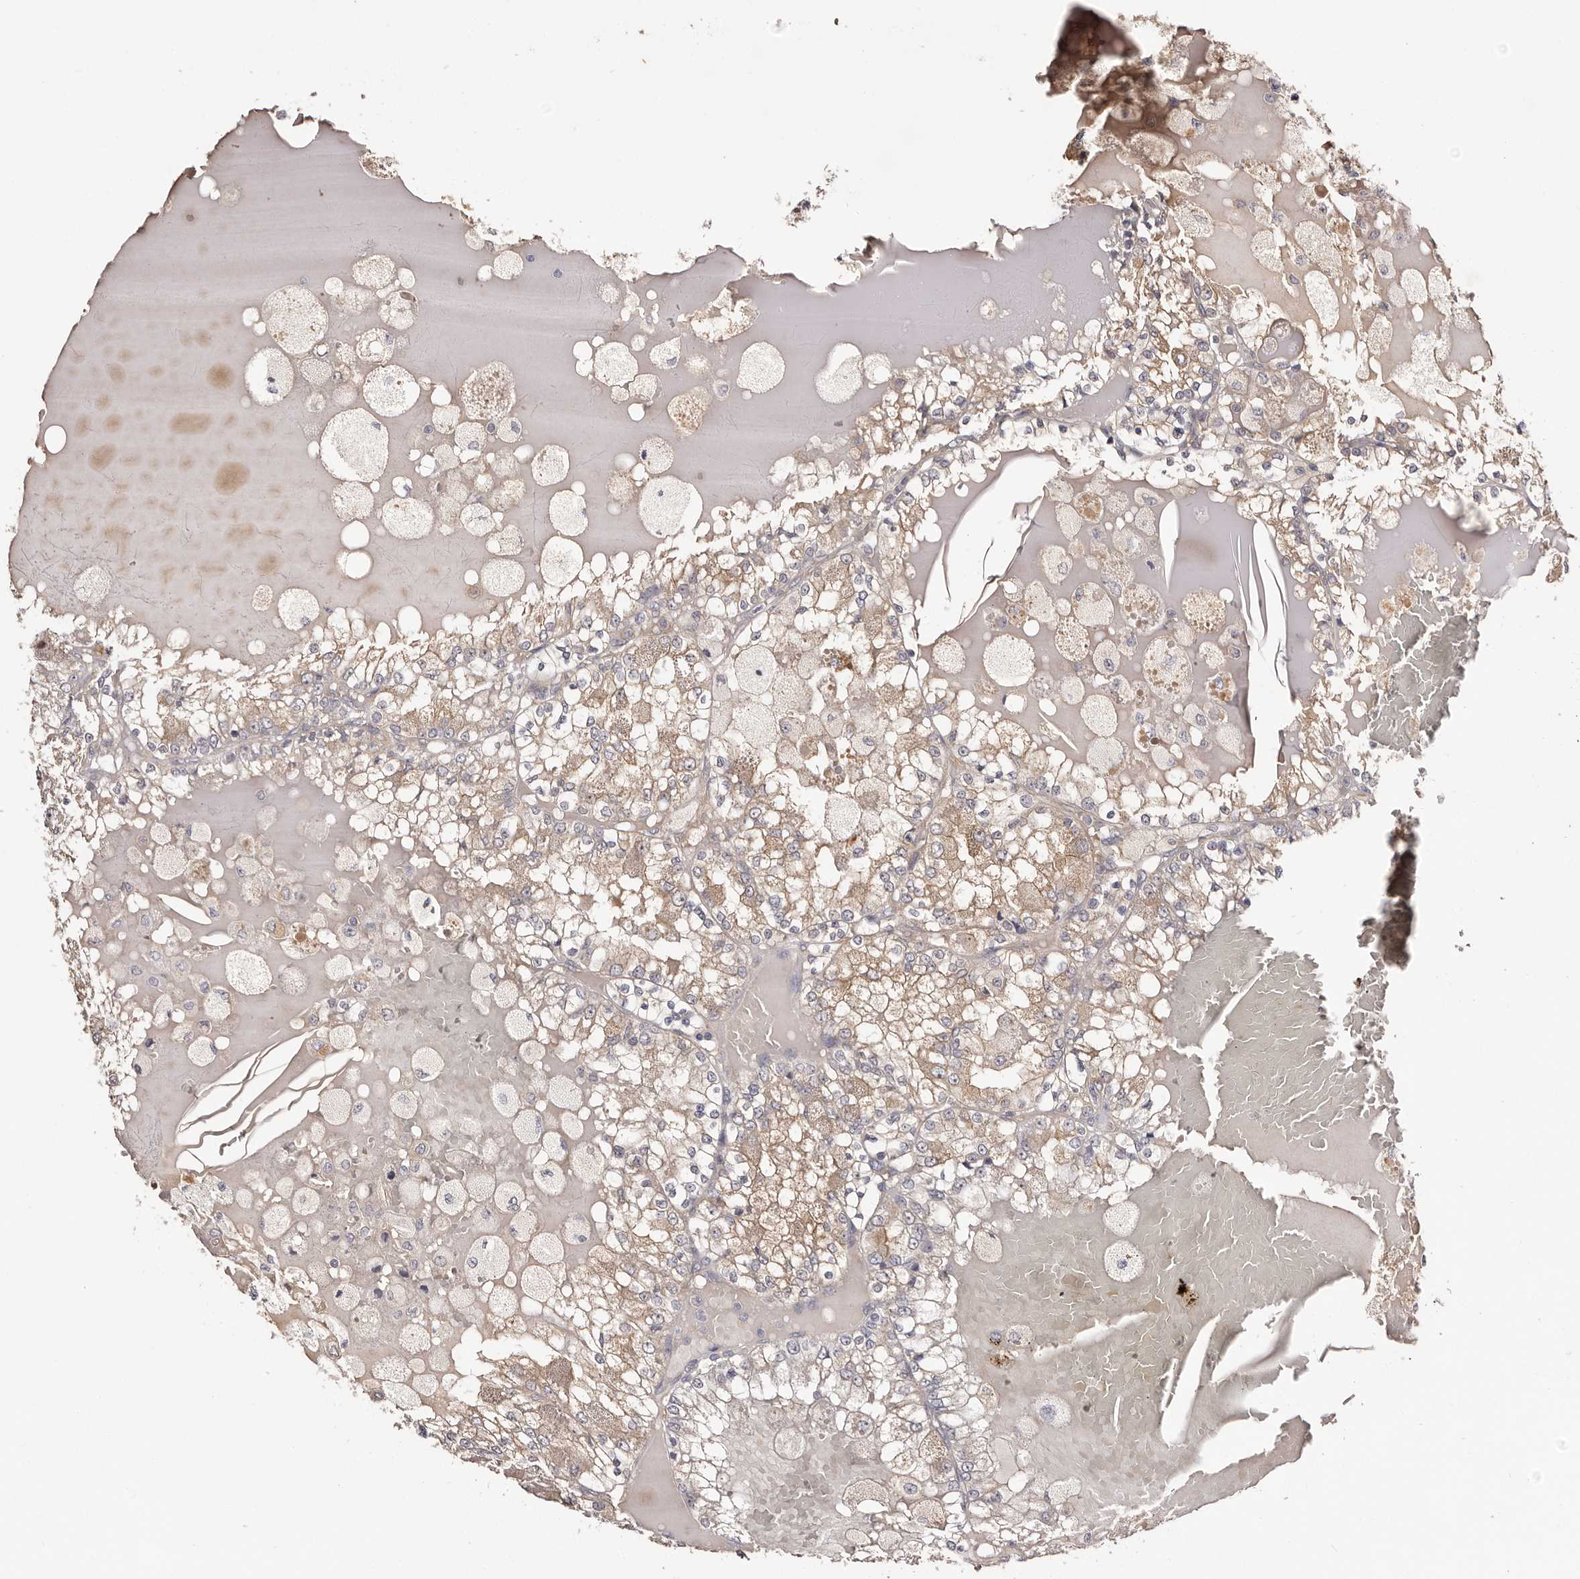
{"staining": {"intensity": "moderate", "quantity": ">75%", "location": "cytoplasmic/membranous"}, "tissue": "renal cancer", "cell_type": "Tumor cells", "image_type": "cancer", "snomed": [{"axis": "morphology", "description": "Adenocarcinoma, NOS"}, {"axis": "topography", "description": "Kidney"}], "caption": "High-magnification brightfield microscopy of renal cancer stained with DAB (3,3'-diaminobenzidine) (brown) and counterstained with hematoxylin (blue). tumor cells exhibit moderate cytoplasmic/membranous expression is appreciated in approximately>75% of cells.", "gene": "LTV1", "patient": {"sex": "female", "age": 56}}